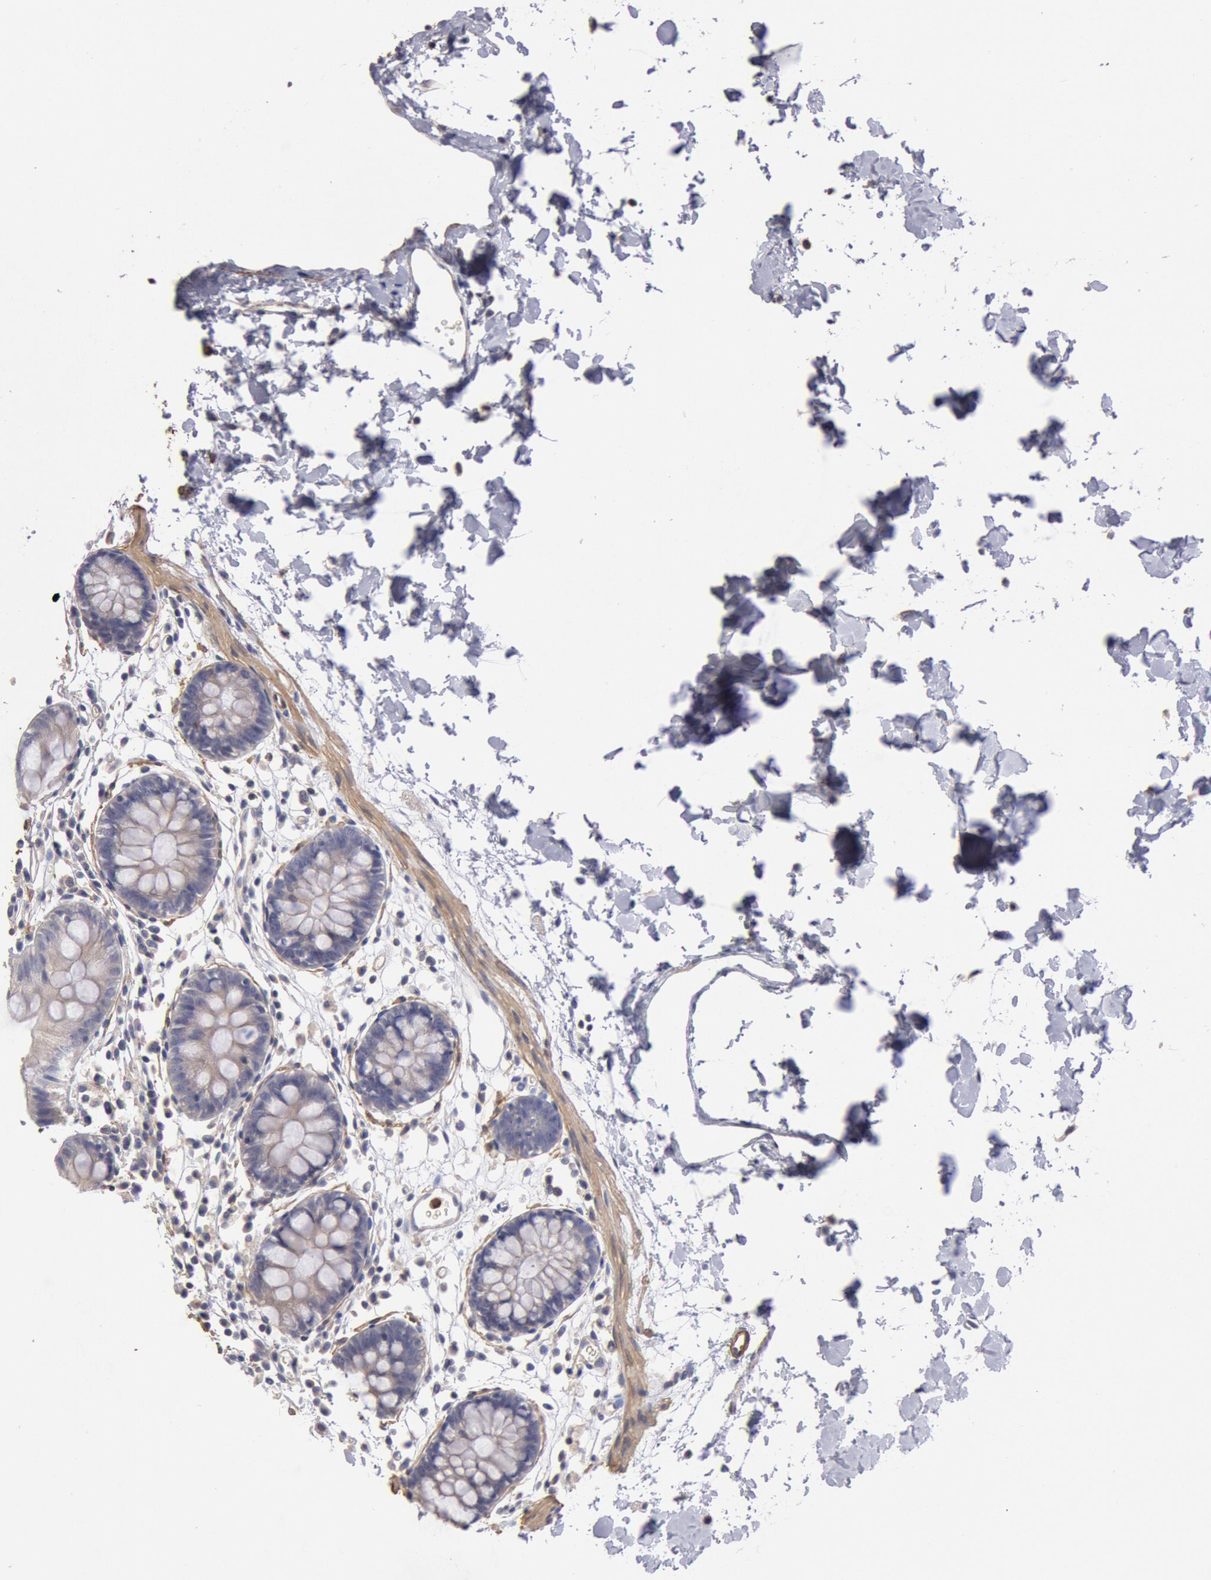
{"staining": {"intensity": "negative", "quantity": "none", "location": "none"}, "tissue": "colon", "cell_type": "Endothelial cells", "image_type": "normal", "snomed": [{"axis": "morphology", "description": "Normal tissue, NOS"}, {"axis": "topography", "description": "Colon"}], "caption": "Immunohistochemistry (IHC) image of benign colon stained for a protein (brown), which shows no staining in endothelial cells. (Stains: DAB immunohistochemistry (IHC) with hematoxylin counter stain, Microscopy: brightfield microscopy at high magnification).", "gene": "TMED8", "patient": {"sex": "male", "age": 14}}